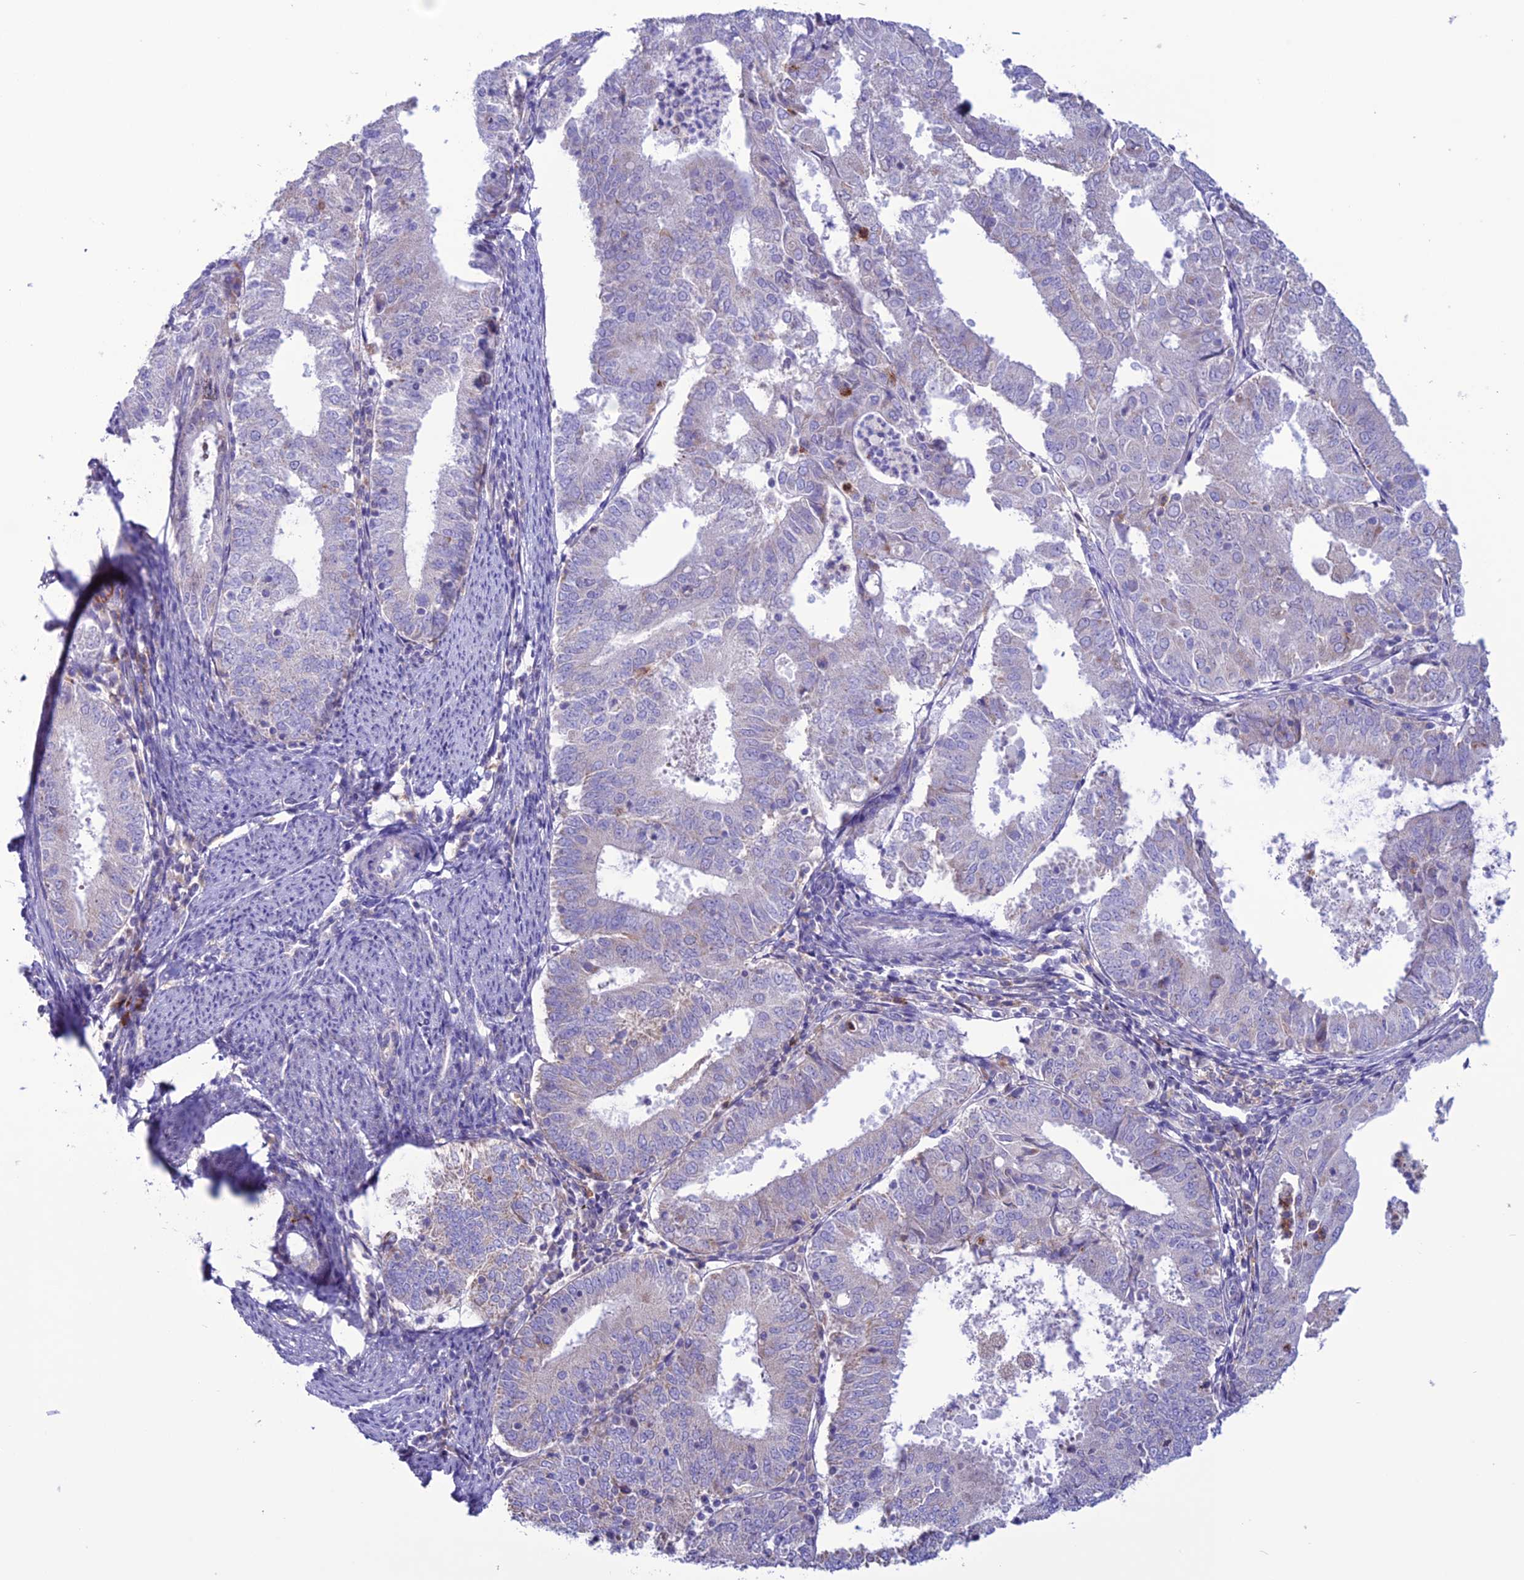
{"staining": {"intensity": "negative", "quantity": "none", "location": "none"}, "tissue": "endometrial cancer", "cell_type": "Tumor cells", "image_type": "cancer", "snomed": [{"axis": "morphology", "description": "Adenocarcinoma, NOS"}, {"axis": "topography", "description": "Endometrium"}], "caption": "This is a photomicrograph of immunohistochemistry staining of adenocarcinoma (endometrial), which shows no positivity in tumor cells. (Brightfield microscopy of DAB (3,3'-diaminobenzidine) immunohistochemistry (IHC) at high magnification).", "gene": "CLCN7", "patient": {"sex": "female", "age": 57}}